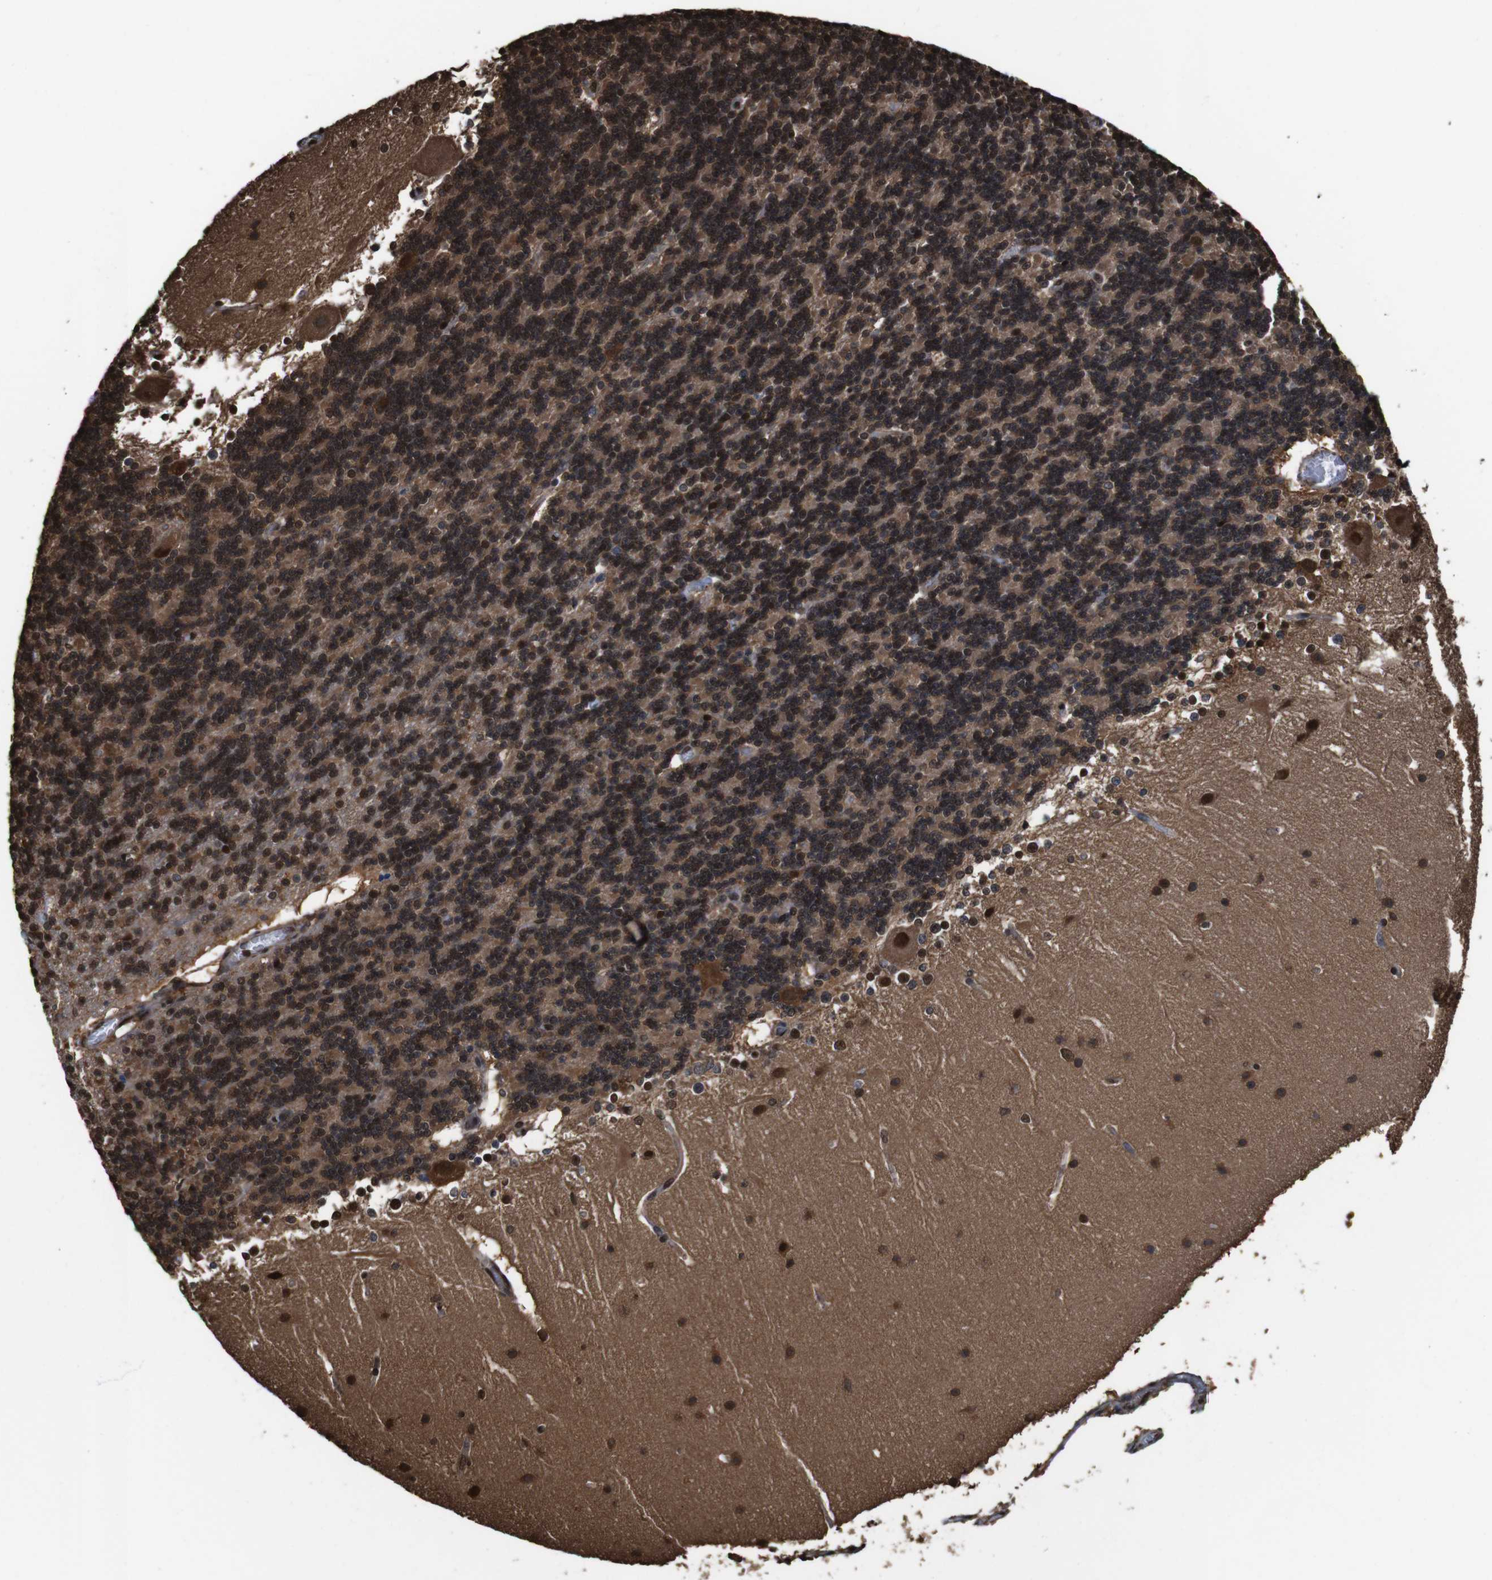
{"staining": {"intensity": "moderate", "quantity": ">75%", "location": "cytoplasmic/membranous,nuclear"}, "tissue": "cerebellum", "cell_type": "Cells in granular layer", "image_type": "normal", "snomed": [{"axis": "morphology", "description": "Normal tissue, NOS"}, {"axis": "topography", "description": "Cerebellum"}], "caption": "This image shows benign cerebellum stained with immunohistochemistry to label a protein in brown. The cytoplasmic/membranous,nuclear of cells in granular layer show moderate positivity for the protein. Nuclei are counter-stained blue.", "gene": "VCP", "patient": {"sex": "female", "age": 19}}